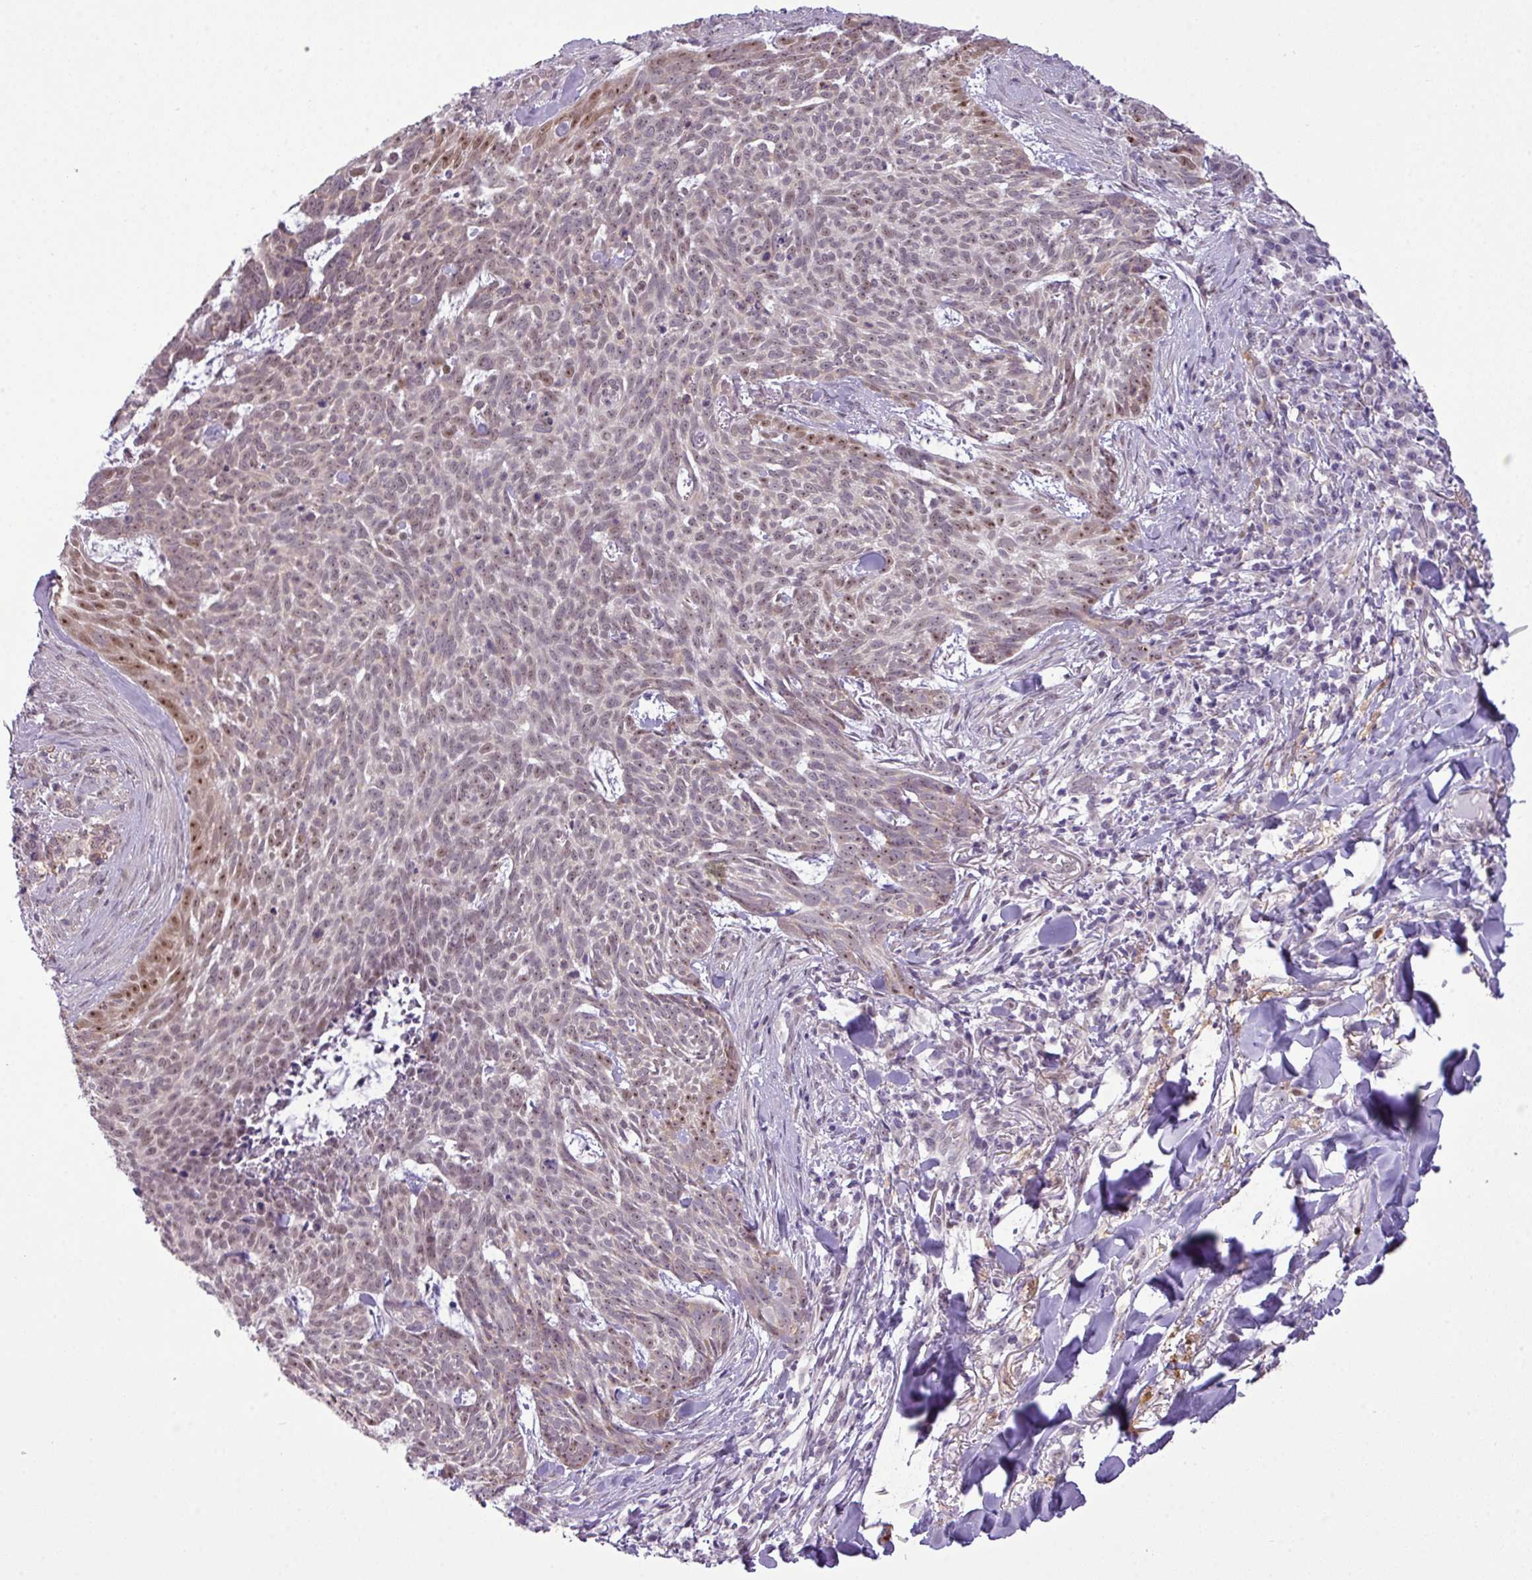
{"staining": {"intensity": "moderate", "quantity": "25%-75%", "location": "nuclear"}, "tissue": "skin cancer", "cell_type": "Tumor cells", "image_type": "cancer", "snomed": [{"axis": "morphology", "description": "Basal cell carcinoma"}, {"axis": "topography", "description": "Skin"}], "caption": "High-magnification brightfield microscopy of skin cancer stained with DAB (brown) and counterstained with hematoxylin (blue). tumor cells exhibit moderate nuclear staining is identified in about25%-75% of cells.", "gene": "MAK16", "patient": {"sex": "female", "age": 93}}